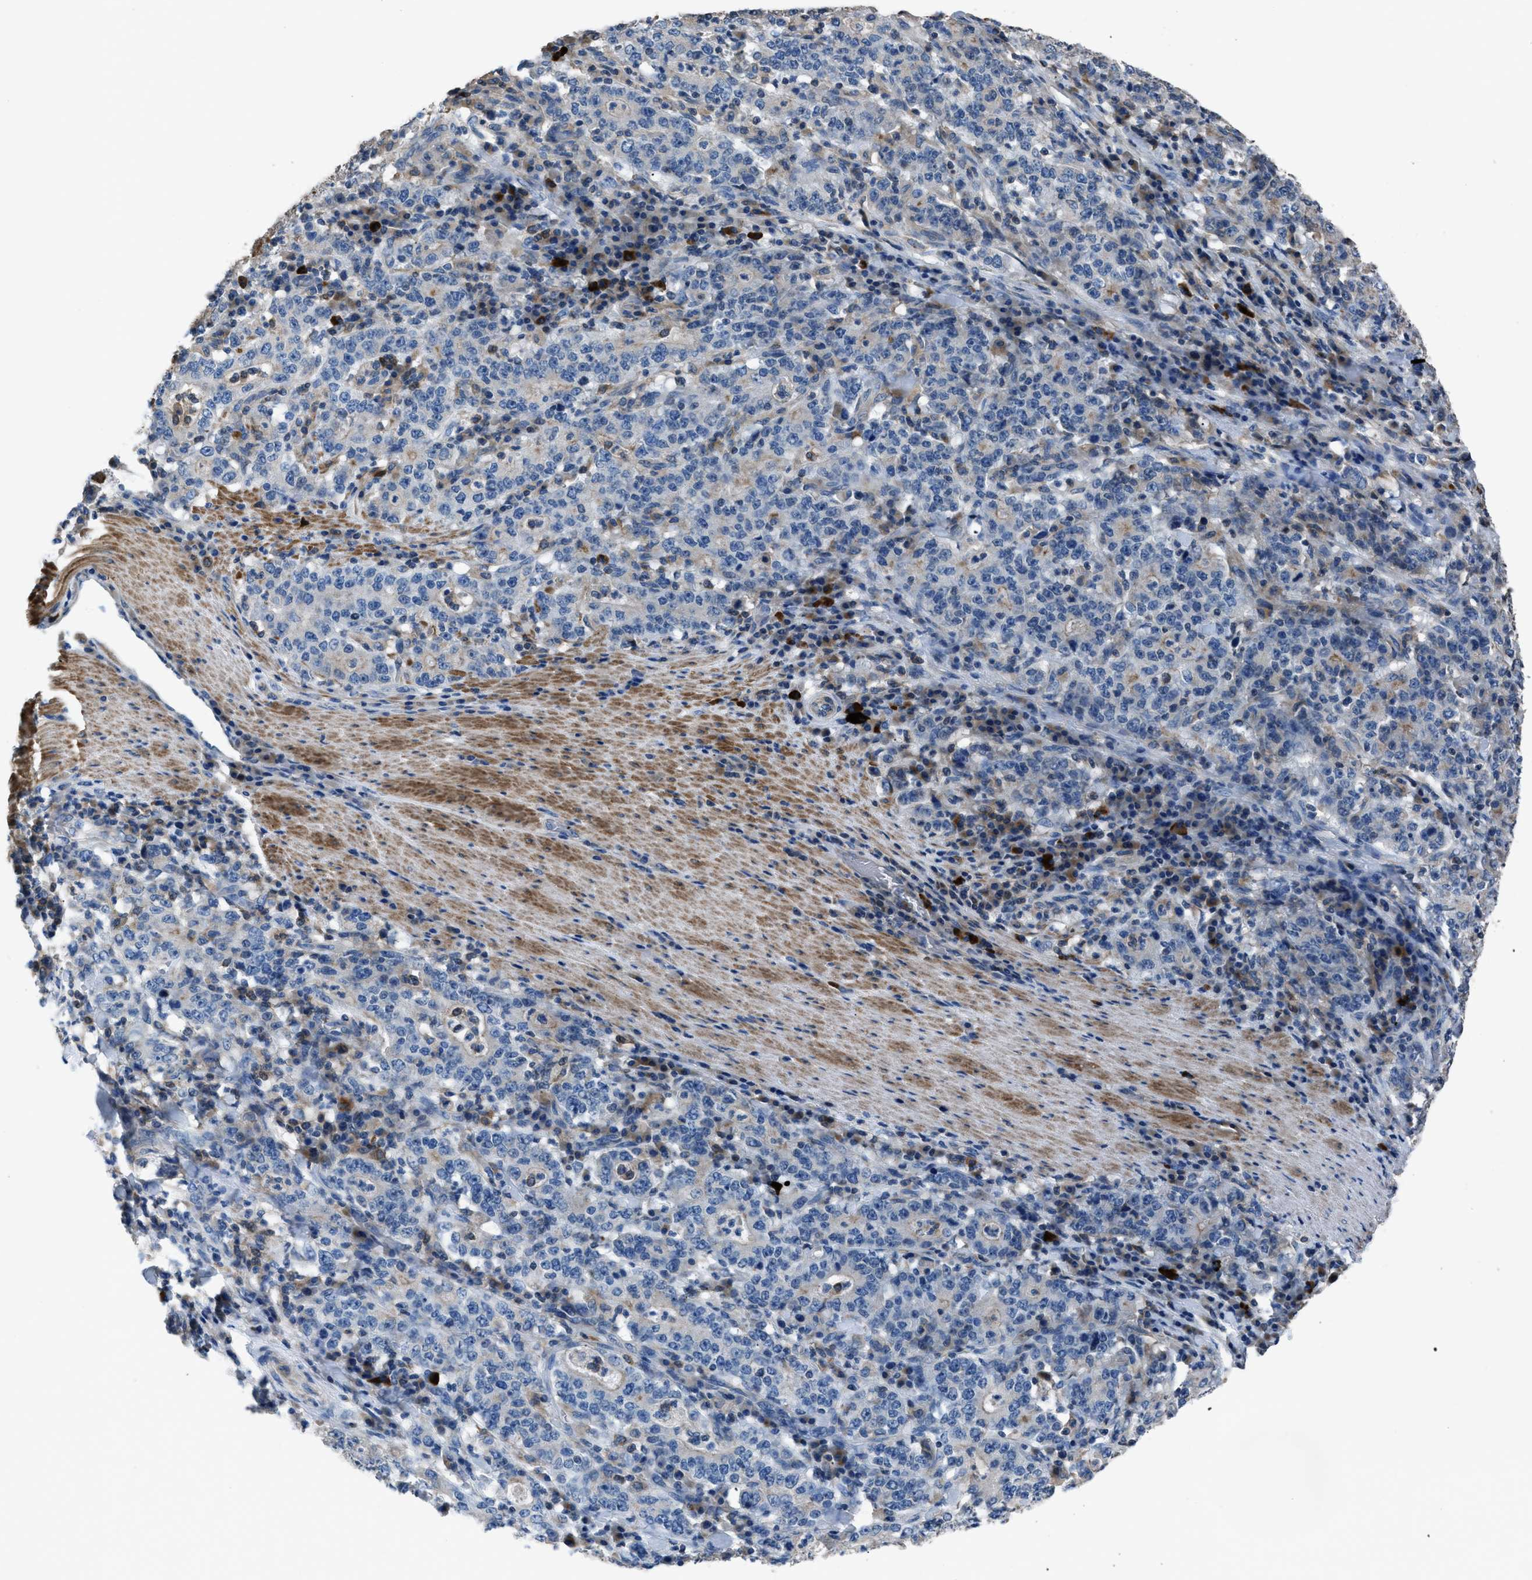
{"staining": {"intensity": "negative", "quantity": "none", "location": "none"}, "tissue": "stomach cancer", "cell_type": "Tumor cells", "image_type": "cancer", "snomed": [{"axis": "morphology", "description": "Normal tissue, NOS"}, {"axis": "morphology", "description": "Adenocarcinoma, NOS"}, {"axis": "topography", "description": "Stomach, upper"}, {"axis": "topography", "description": "Stomach"}], "caption": "This is an immunohistochemistry (IHC) micrograph of stomach adenocarcinoma. There is no expression in tumor cells.", "gene": "SGCZ", "patient": {"sex": "male", "age": 59}}